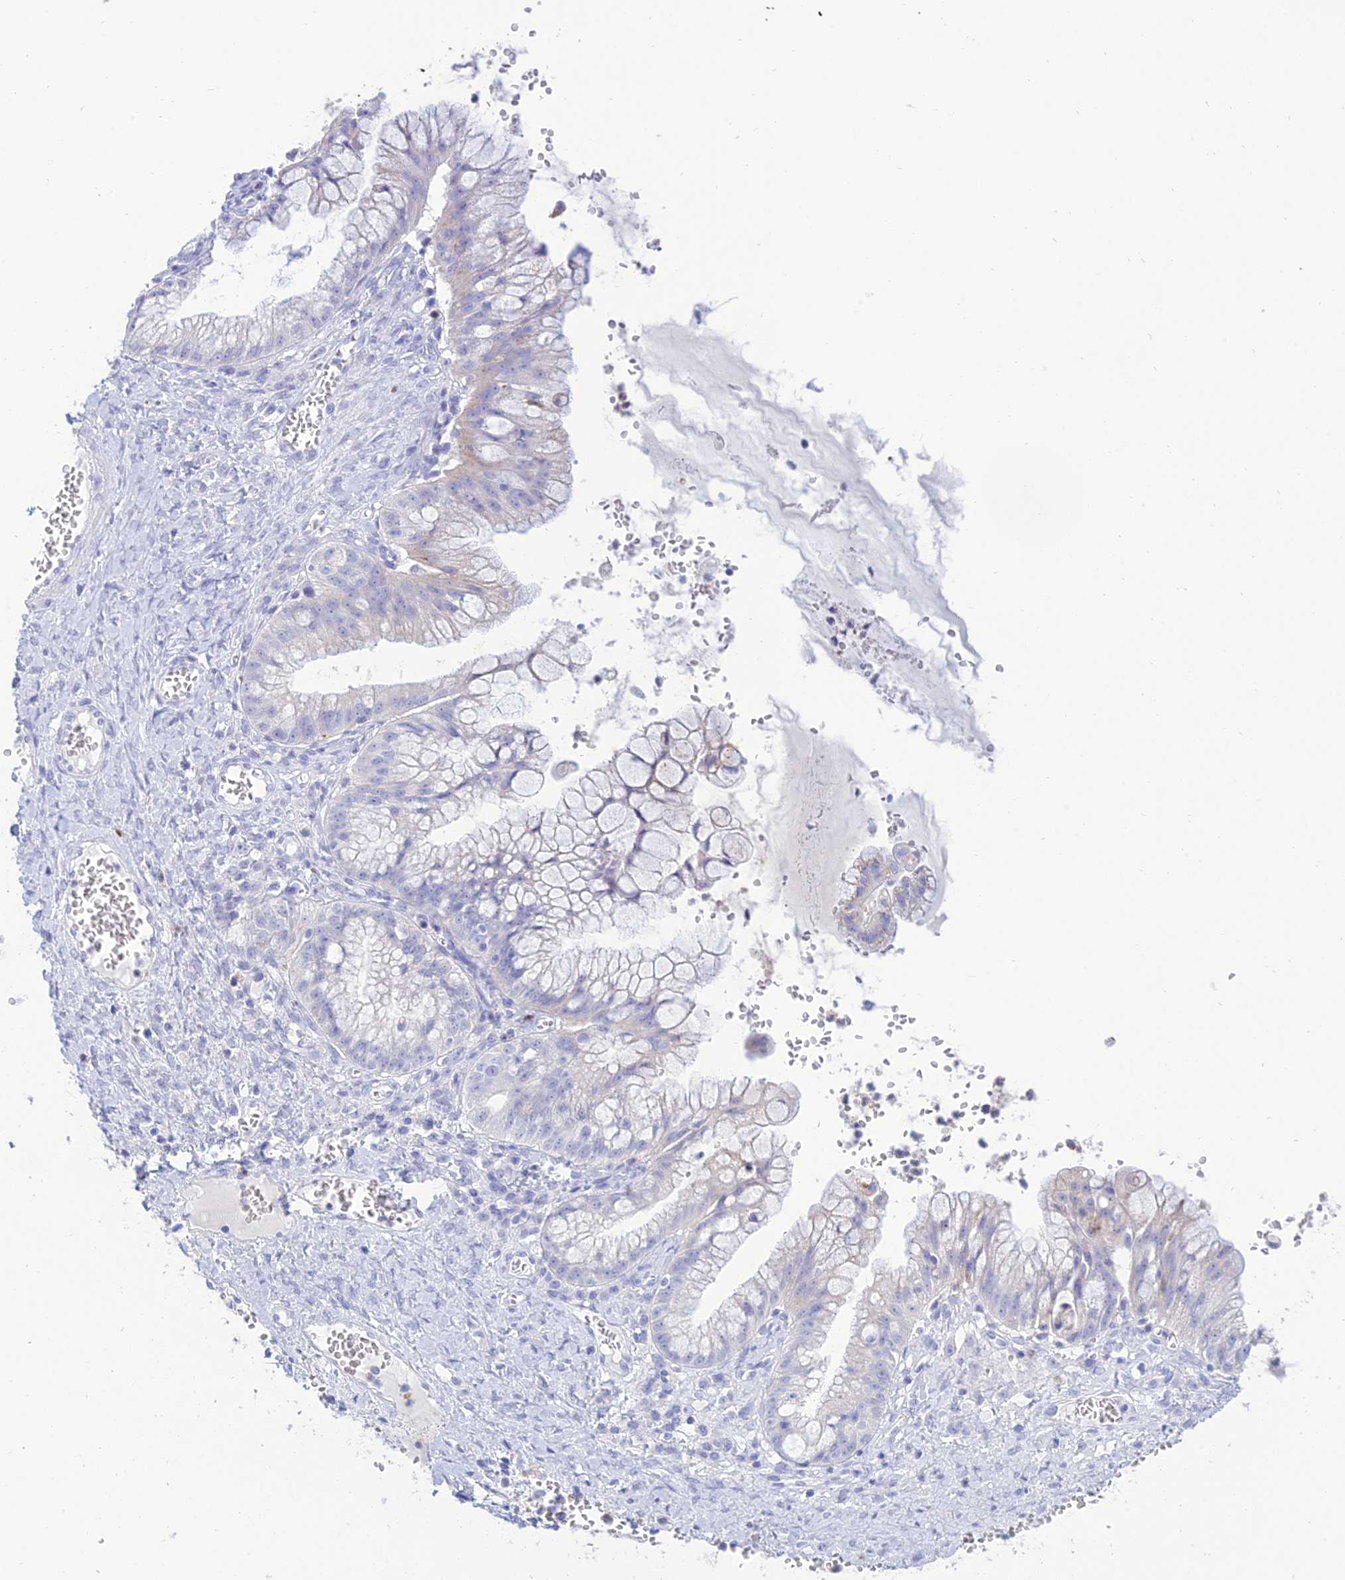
{"staining": {"intensity": "negative", "quantity": "none", "location": "none"}, "tissue": "ovarian cancer", "cell_type": "Tumor cells", "image_type": "cancer", "snomed": [{"axis": "morphology", "description": "Cystadenocarcinoma, mucinous, NOS"}, {"axis": "topography", "description": "Ovary"}], "caption": "This is an immunohistochemistry image of human ovarian cancer. There is no expression in tumor cells.", "gene": "MAL2", "patient": {"sex": "female", "age": 70}}